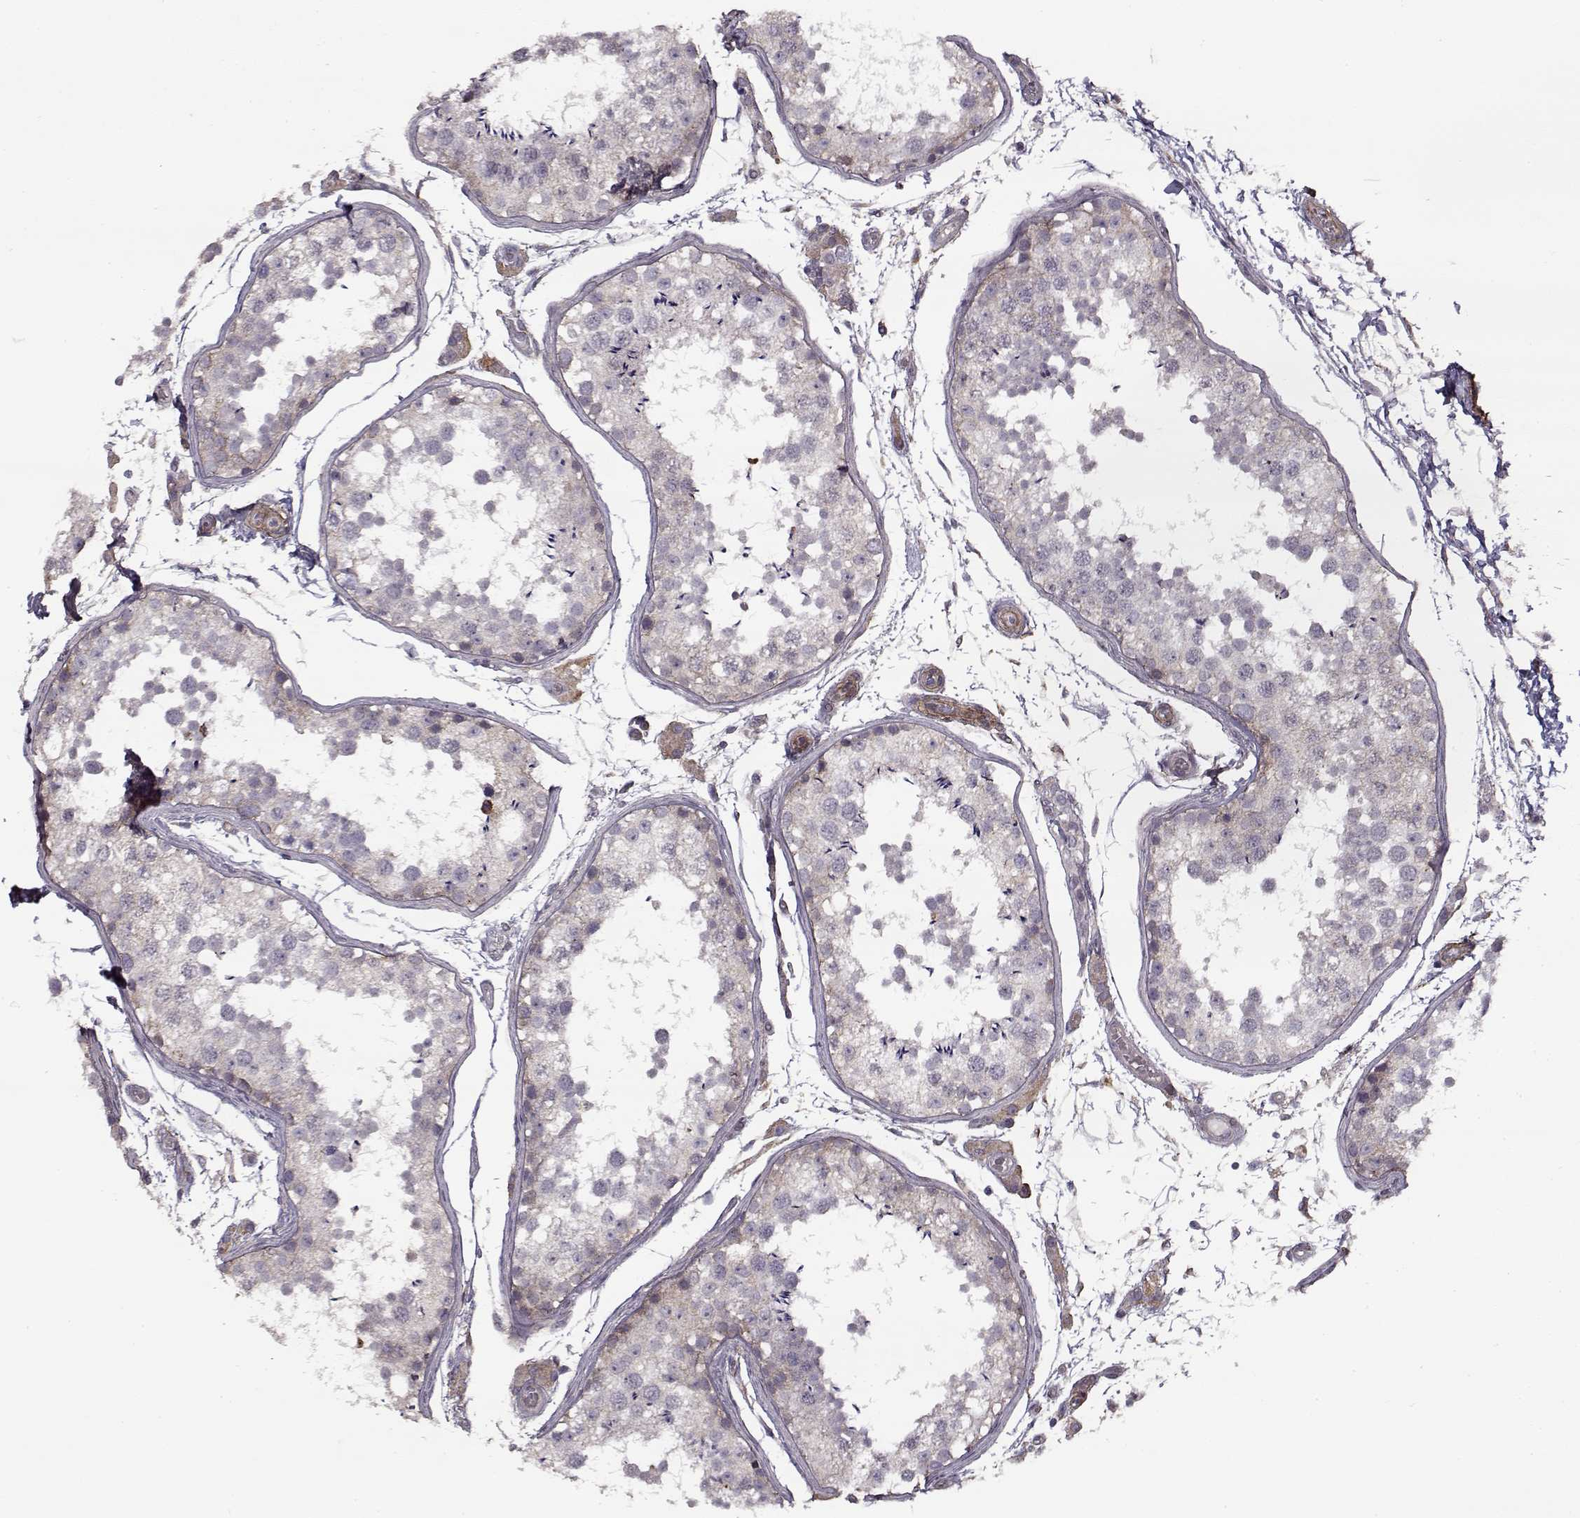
{"staining": {"intensity": "weak", "quantity": "<25%", "location": "cytoplasmic/membranous"}, "tissue": "testis", "cell_type": "Cells in seminiferous ducts", "image_type": "normal", "snomed": [{"axis": "morphology", "description": "Normal tissue, NOS"}, {"axis": "topography", "description": "Testis"}], "caption": "Immunohistochemistry (IHC) micrograph of benign human testis stained for a protein (brown), which displays no positivity in cells in seminiferous ducts.", "gene": "LAMB2", "patient": {"sex": "male", "age": 29}}